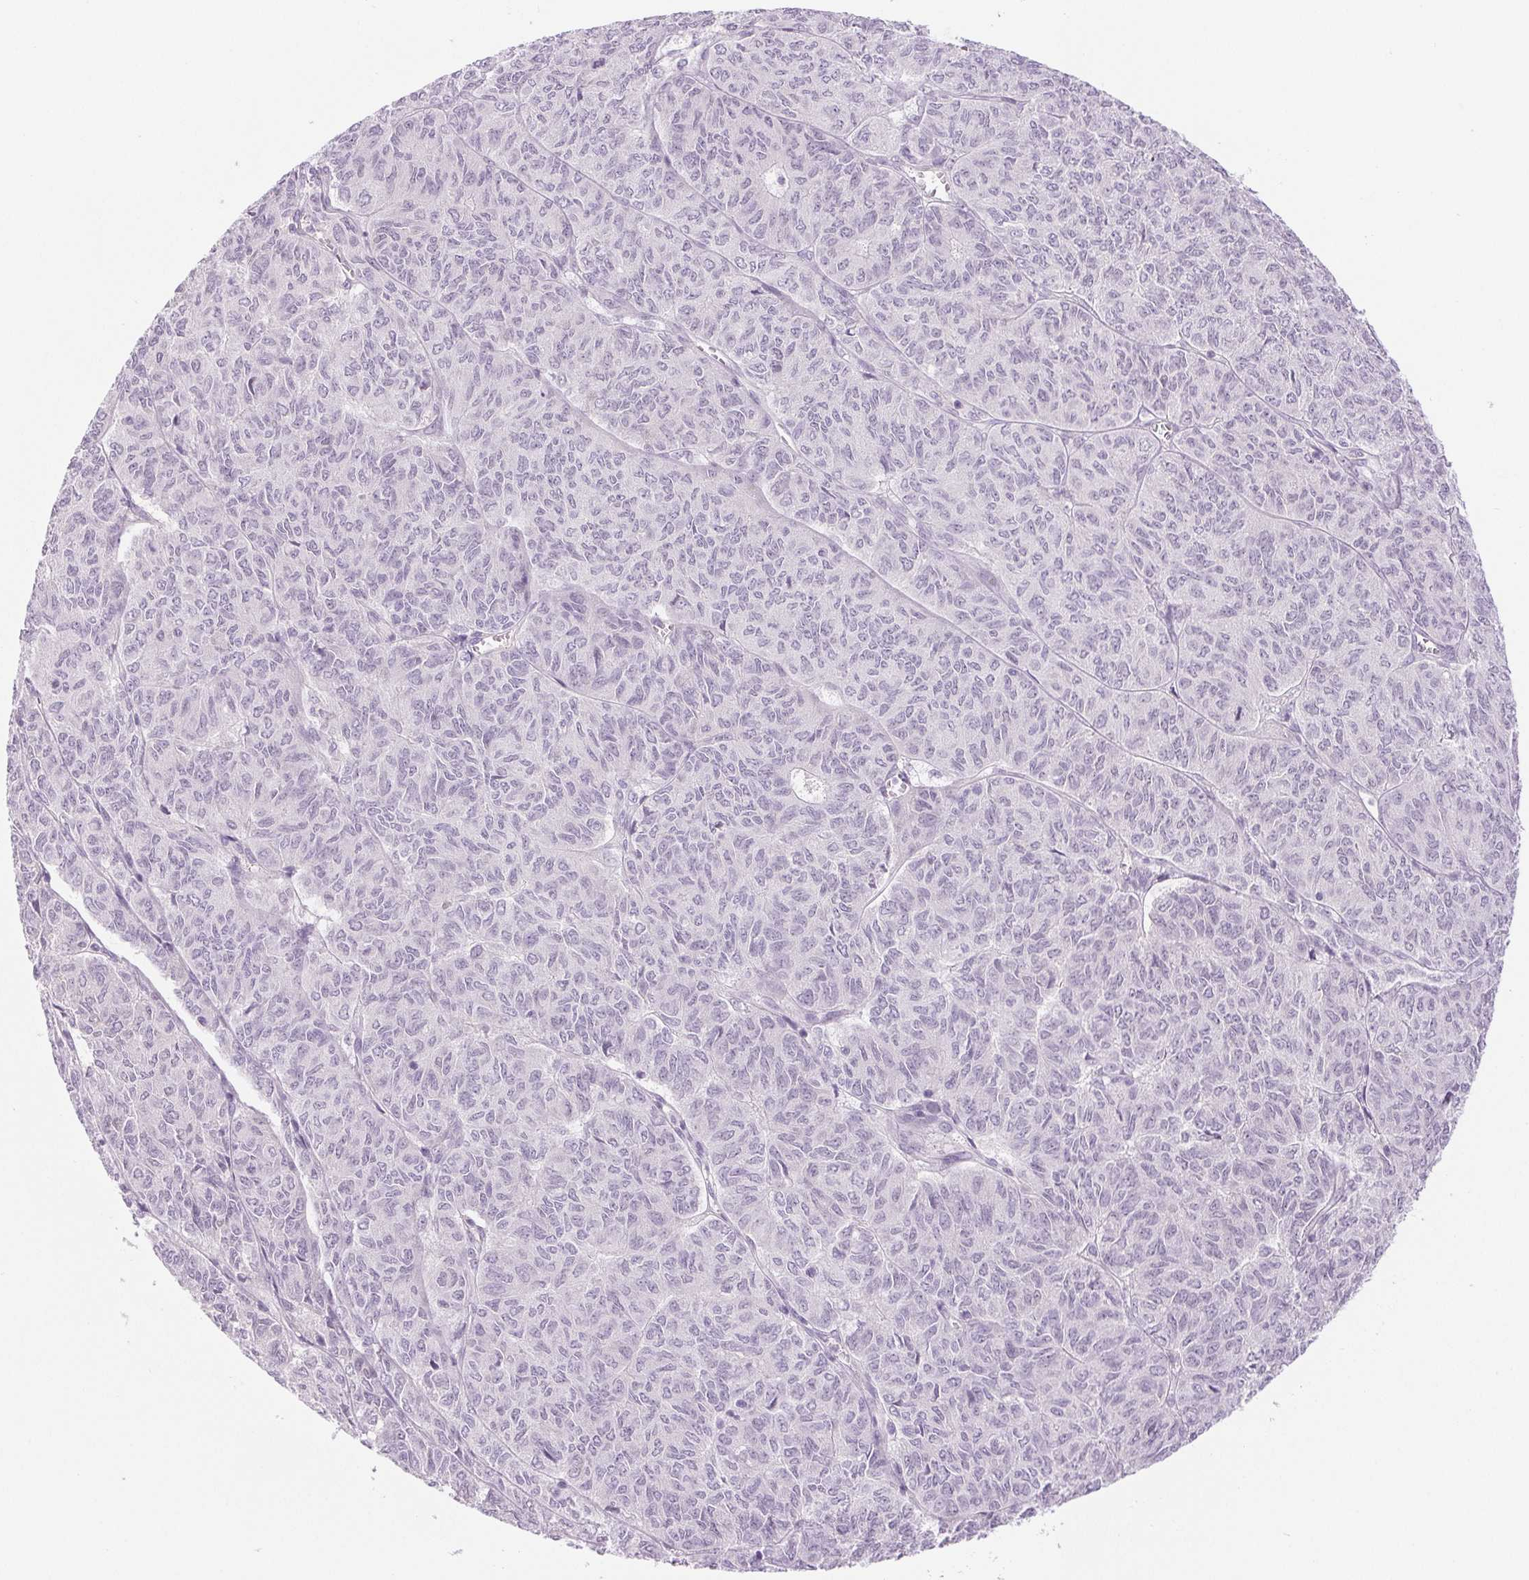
{"staining": {"intensity": "negative", "quantity": "none", "location": "none"}, "tissue": "ovarian cancer", "cell_type": "Tumor cells", "image_type": "cancer", "snomed": [{"axis": "morphology", "description": "Carcinoma, endometroid"}, {"axis": "topography", "description": "Ovary"}], "caption": "Immunohistochemical staining of human ovarian cancer demonstrates no significant positivity in tumor cells. Nuclei are stained in blue.", "gene": "IFIT1B", "patient": {"sex": "female", "age": 80}}